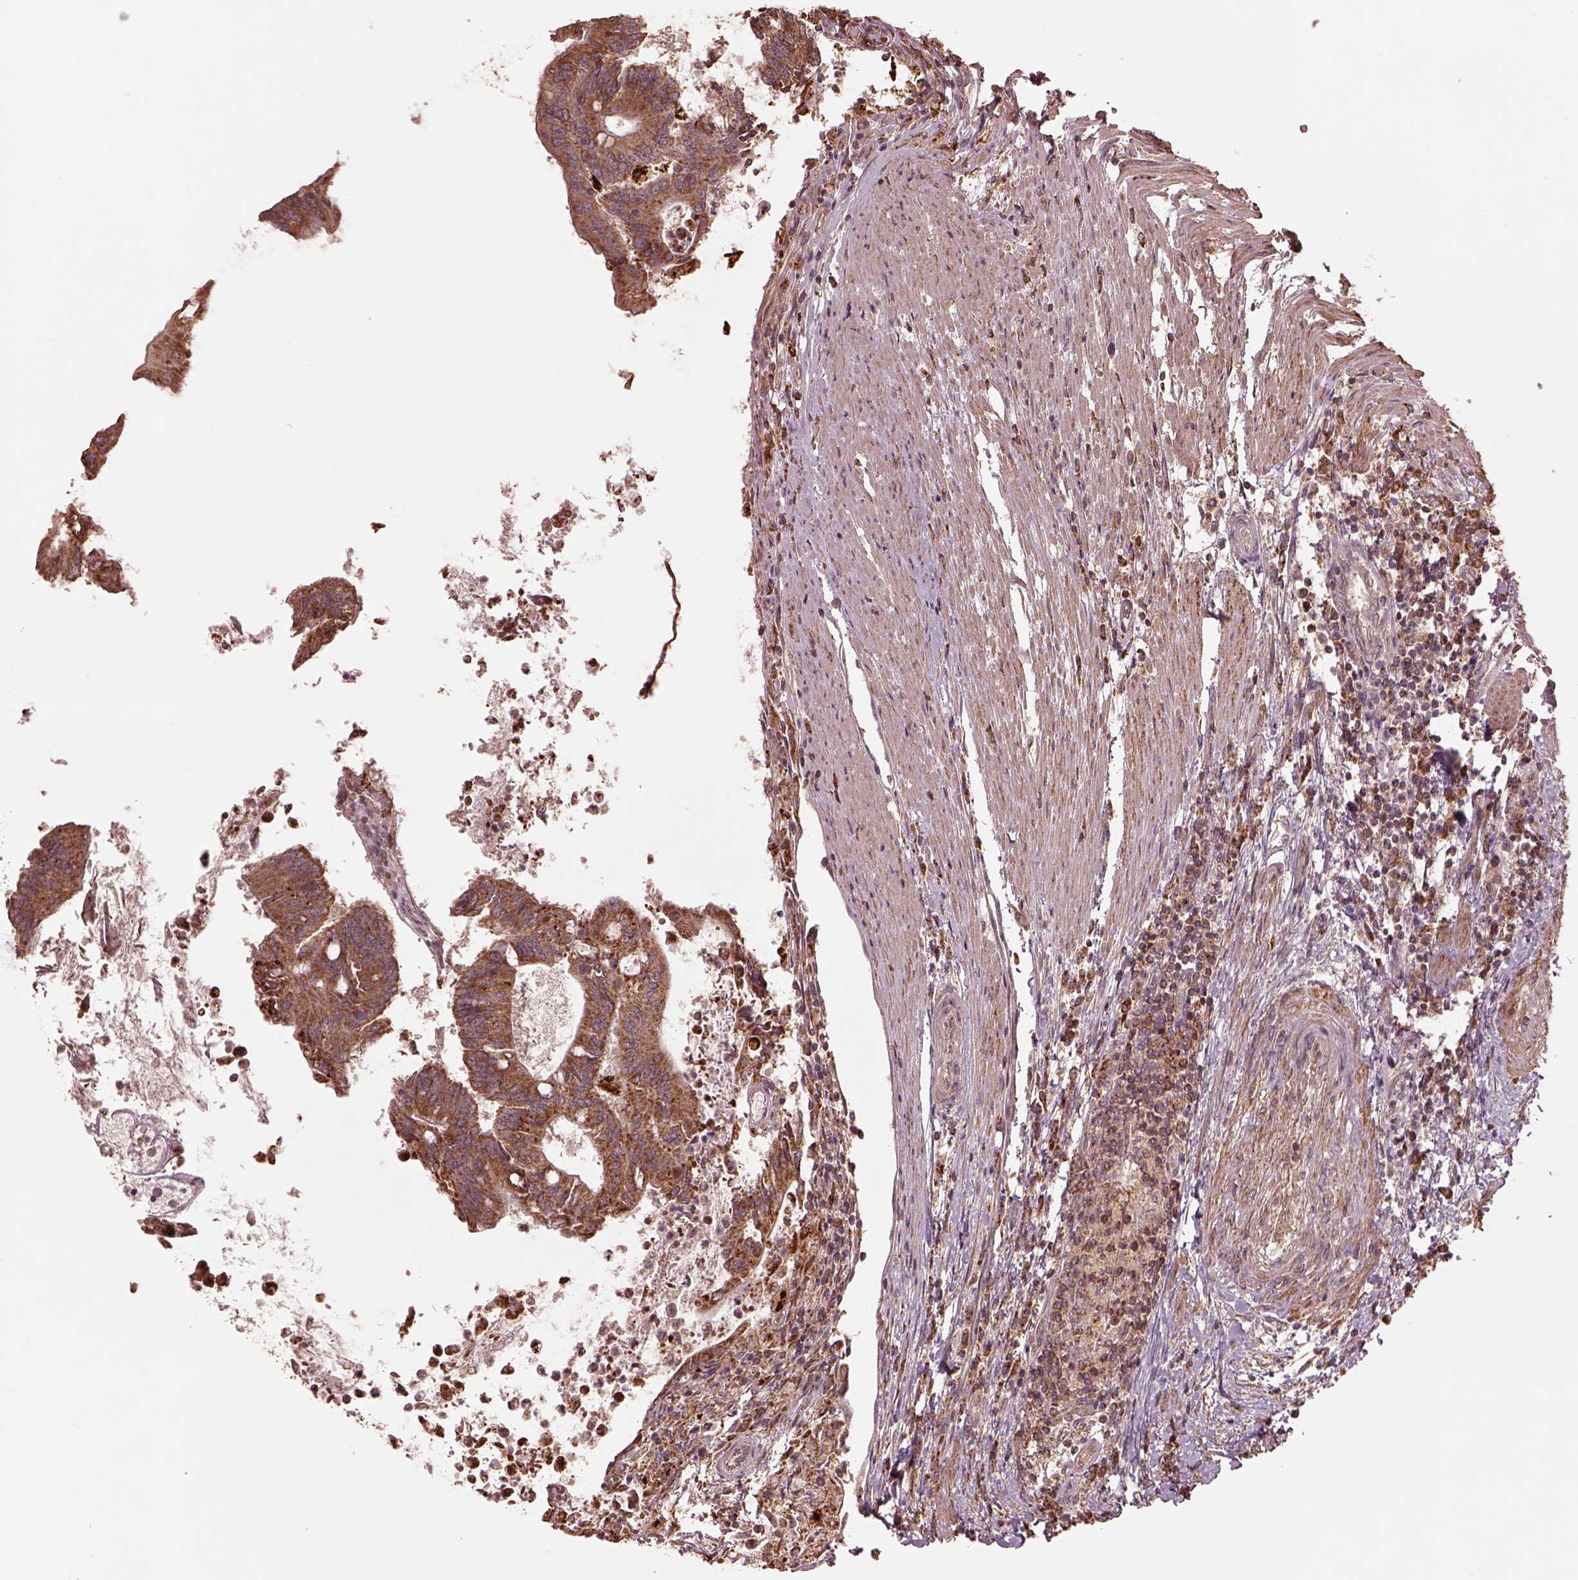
{"staining": {"intensity": "moderate", "quantity": ">75%", "location": "cytoplasmic/membranous"}, "tissue": "colorectal cancer", "cell_type": "Tumor cells", "image_type": "cancer", "snomed": [{"axis": "morphology", "description": "Adenocarcinoma, NOS"}, {"axis": "topography", "description": "Colon"}], "caption": "Colorectal cancer (adenocarcinoma) tissue demonstrates moderate cytoplasmic/membranous positivity in about >75% of tumor cells The staining was performed using DAB (3,3'-diaminobenzidine), with brown indicating positive protein expression. Nuclei are stained blue with hematoxylin.", "gene": "SEL1L3", "patient": {"sex": "female", "age": 70}}